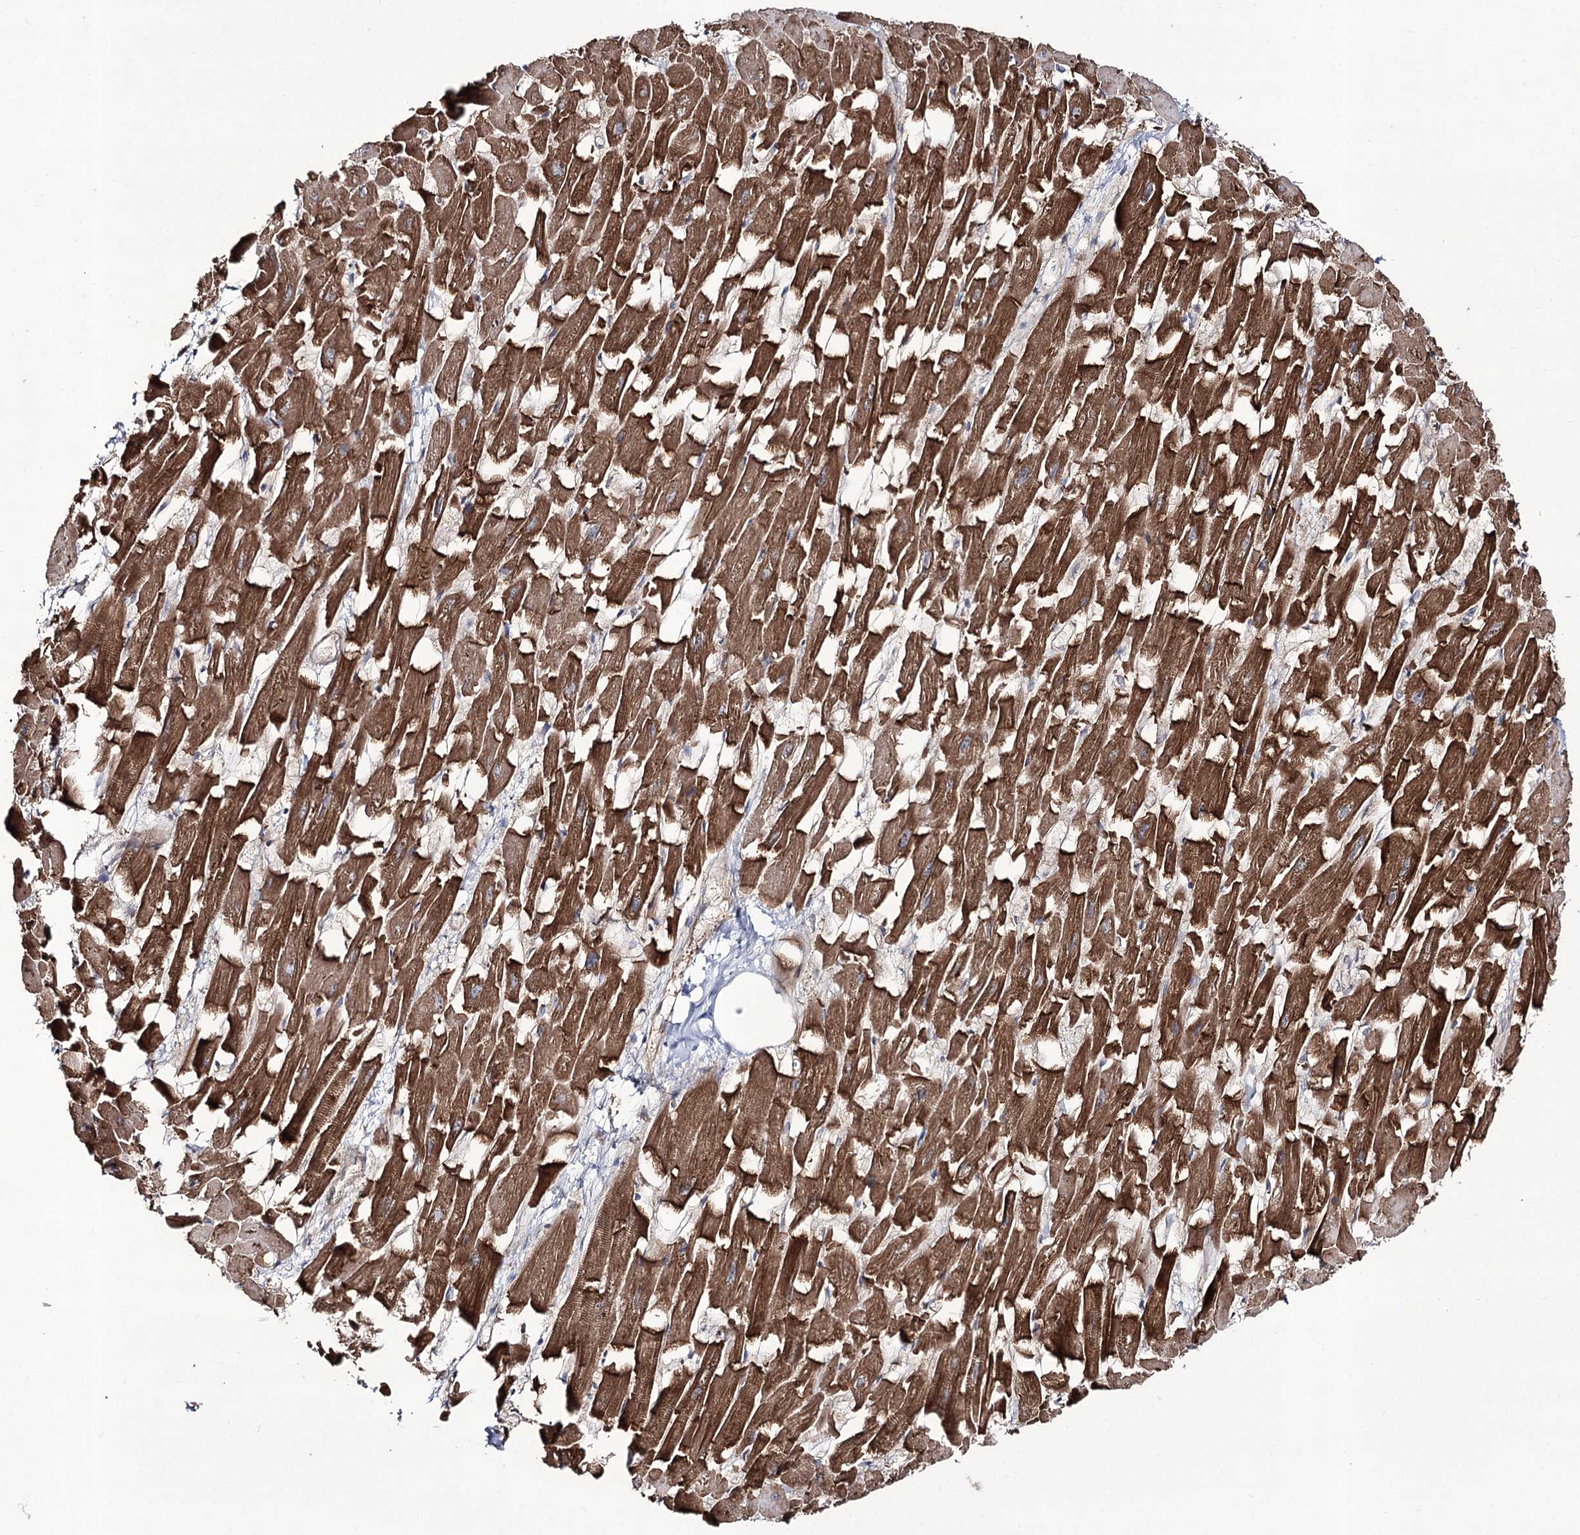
{"staining": {"intensity": "strong", "quantity": ">75%", "location": "cytoplasmic/membranous"}, "tissue": "heart muscle", "cell_type": "Cardiomyocytes", "image_type": "normal", "snomed": [{"axis": "morphology", "description": "Normal tissue, NOS"}, {"axis": "topography", "description": "Heart"}], "caption": "Heart muscle stained for a protein reveals strong cytoplasmic/membranous positivity in cardiomyocytes. Nuclei are stained in blue.", "gene": "REXO2", "patient": {"sex": "female", "age": 64}}